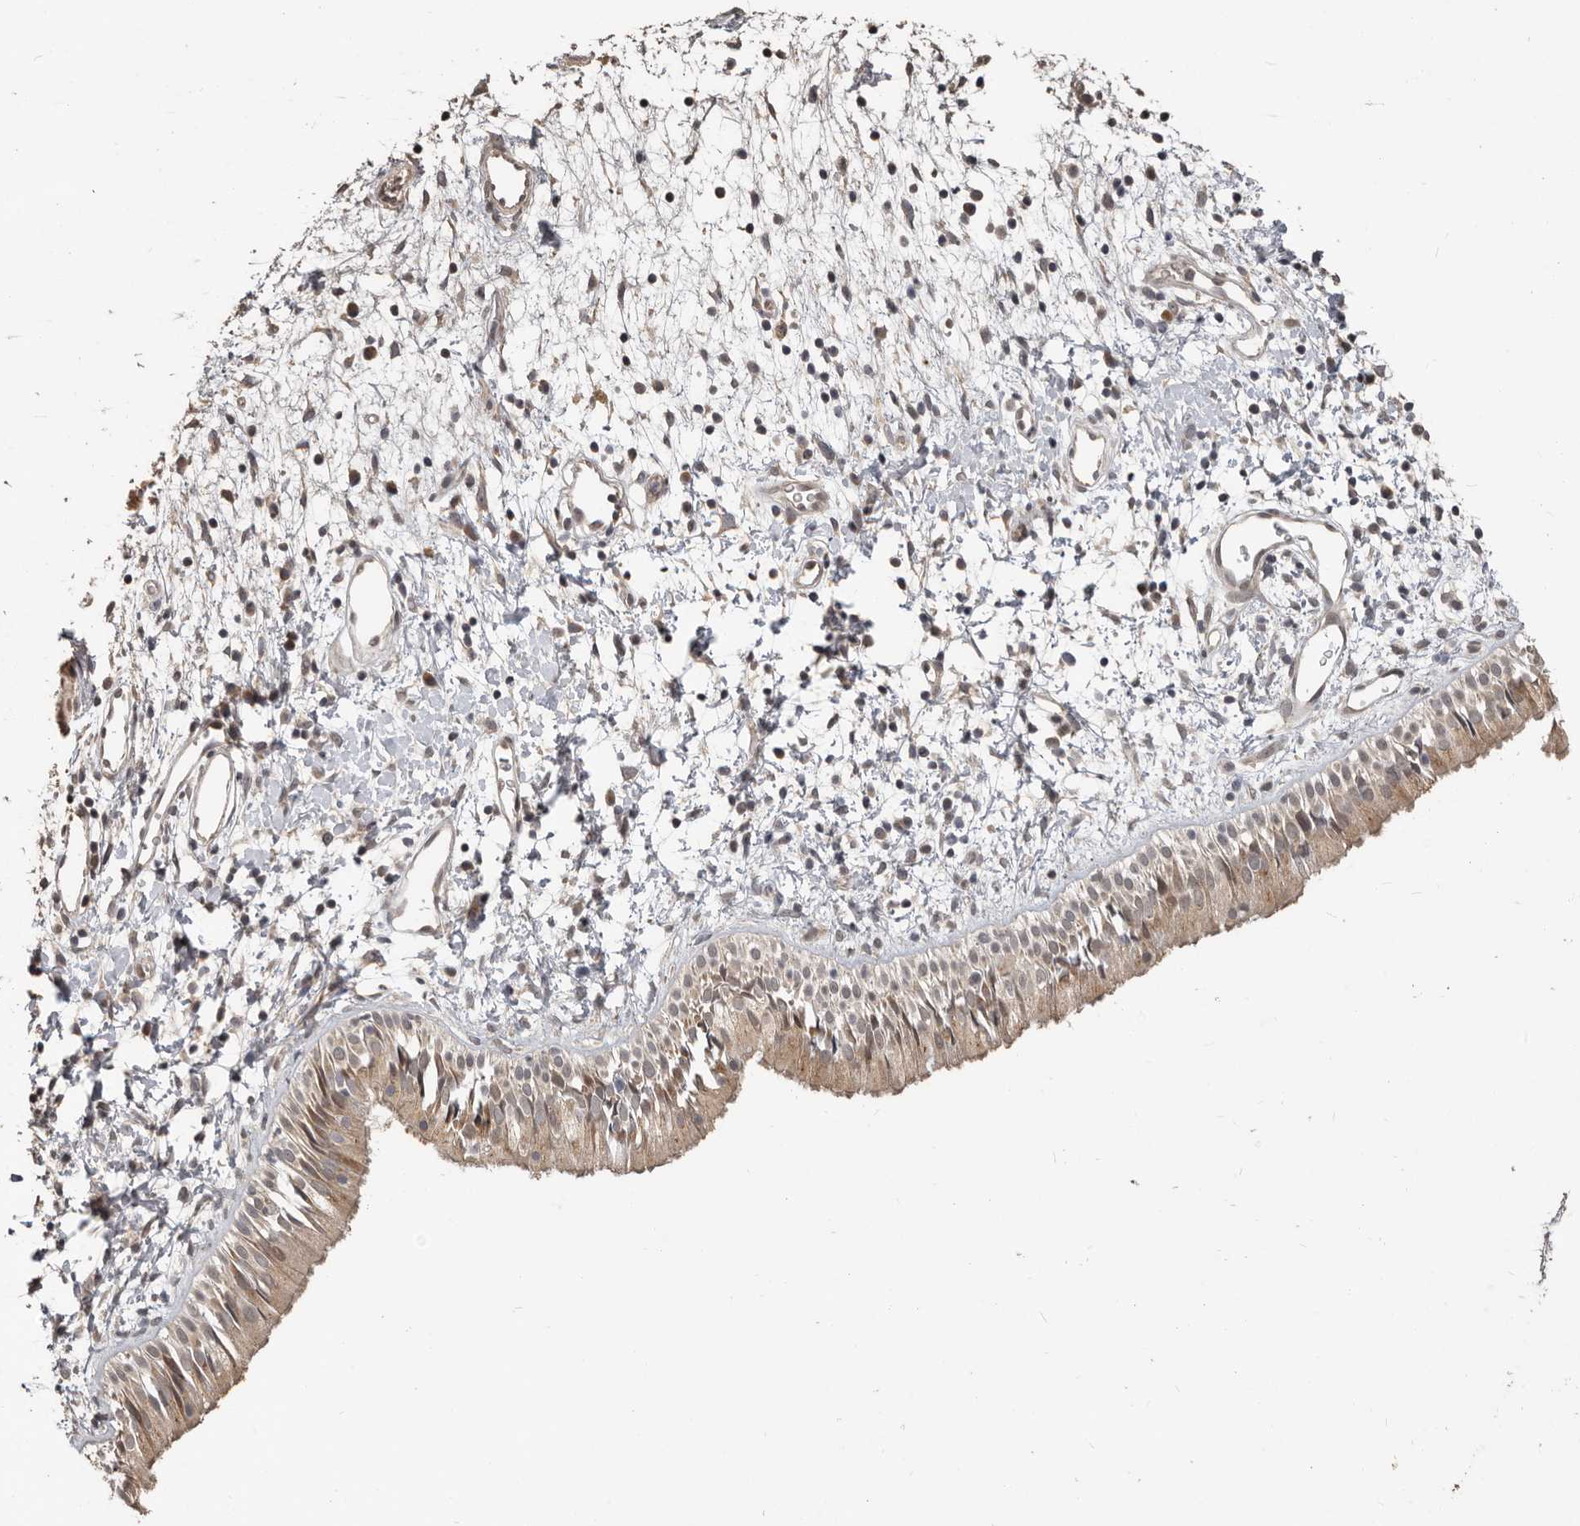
{"staining": {"intensity": "weak", "quantity": ">75%", "location": "cytoplasmic/membranous"}, "tissue": "nasopharynx", "cell_type": "Respiratory epithelial cells", "image_type": "normal", "snomed": [{"axis": "morphology", "description": "Normal tissue, NOS"}, {"axis": "topography", "description": "Nasopharynx"}], "caption": "IHC (DAB) staining of normal human nasopharynx demonstrates weak cytoplasmic/membranous protein staining in about >75% of respiratory epithelial cells.", "gene": "ZFP14", "patient": {"sex": "male", "age": 22}}